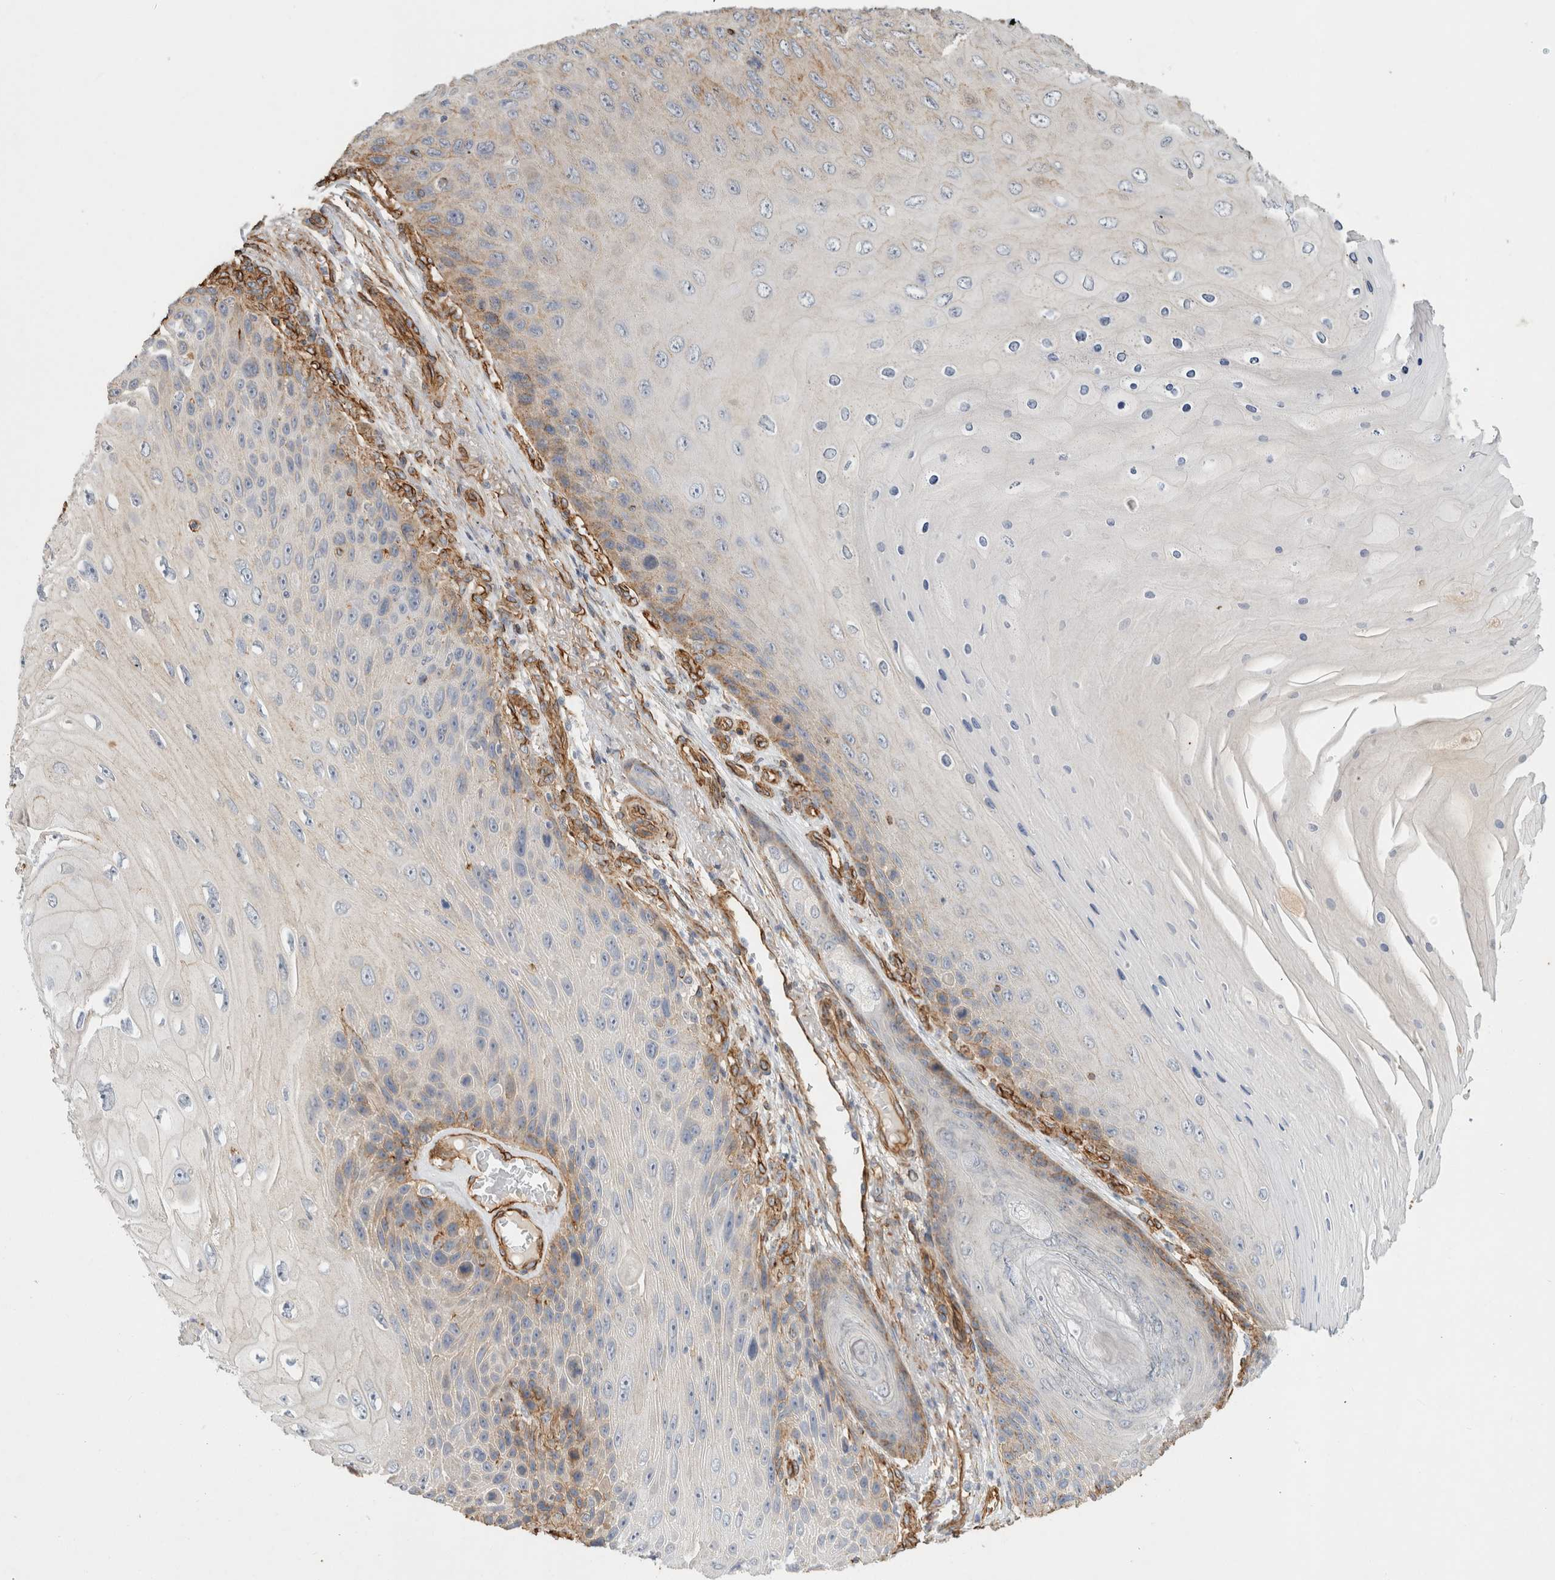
{"staining": {"intensity": "weak", "quantity": "<25%", "location": "cytoplasmic/membranous"}, "tissue": "skin cancer", "cell_type": "Tumor cells", "image_type": "cancer", "snomed": [{"axis": "morphology", "description": "Squamous cell carcinoma, NOS"}, {"axis": "topography", "description": "Skin"}], "caption": "Immunohistochemical staining of skin cancer (squamous cell carcinoma) reveals no significant positivity in tumor cells. Brightfield microscopy of IHC stained with DAB (3,3'-diaminobenzidine) (brown) and hematoxylin (blue), captured at high magnification.", "gene": "JMJD4", "patient": {"sex": "female", "age": 88}}